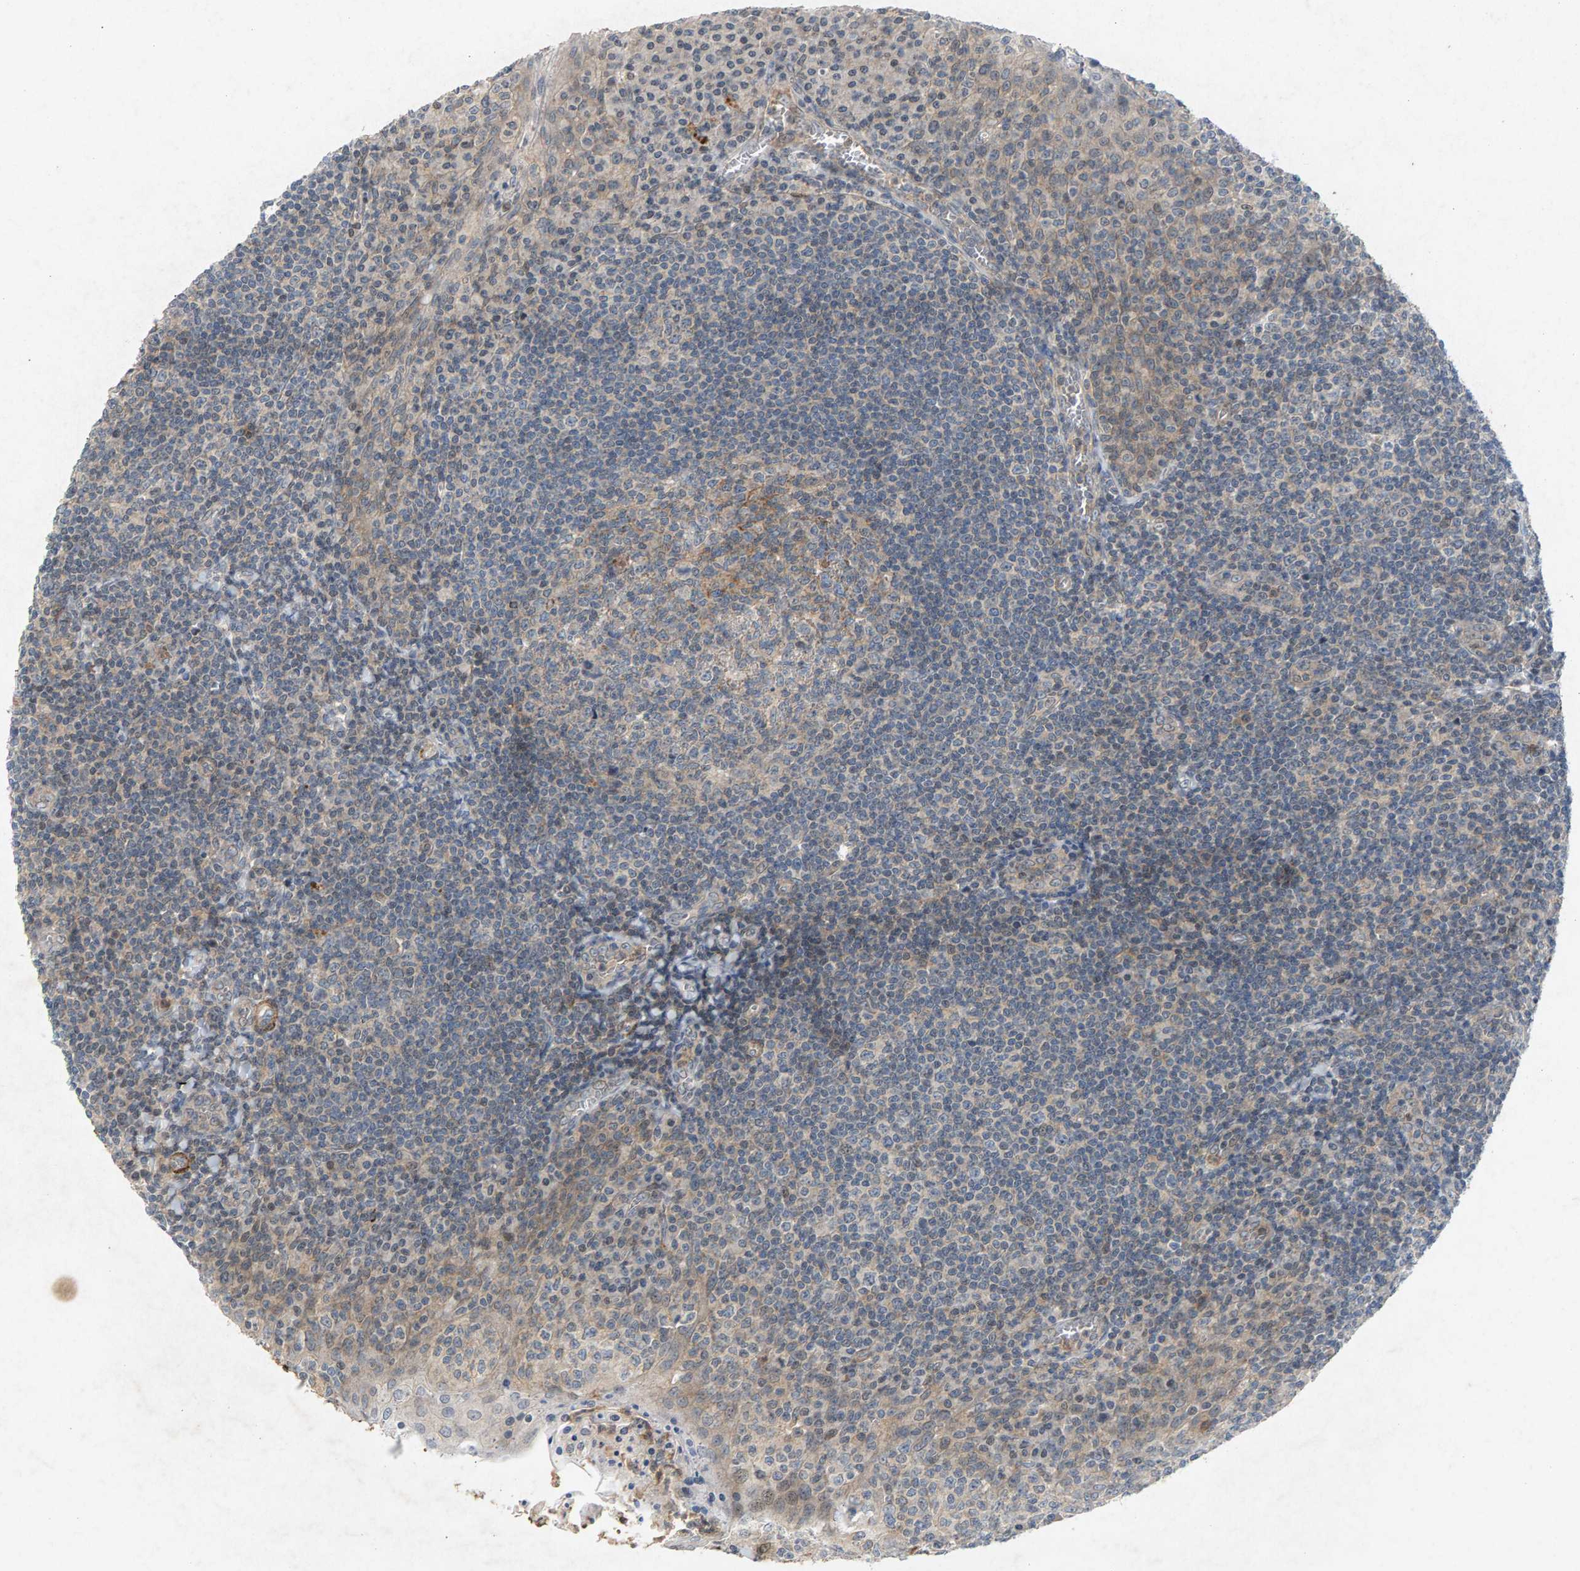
{"staining": {"intensity": "weak", "quantity": ">75%", "location": "cytoplasmic/membranous"}, "tissue": "tonsil", "cell_type": "Germinal center cells", "image_type": "normal", "snomed": [{"axis": "morphology", "description": "Normal tissue, NOS"}, {"axis": "topography", "description": "Tonsil"}], "caption": "Immunohistochemical staining of benign tonsil demonstrates >75% levels of weak cytoplasmic/membranous protein expression in about >75% of germinal center cells.", "gene": "ZPR1", "patient": {"sex": "male", "age": 31}}